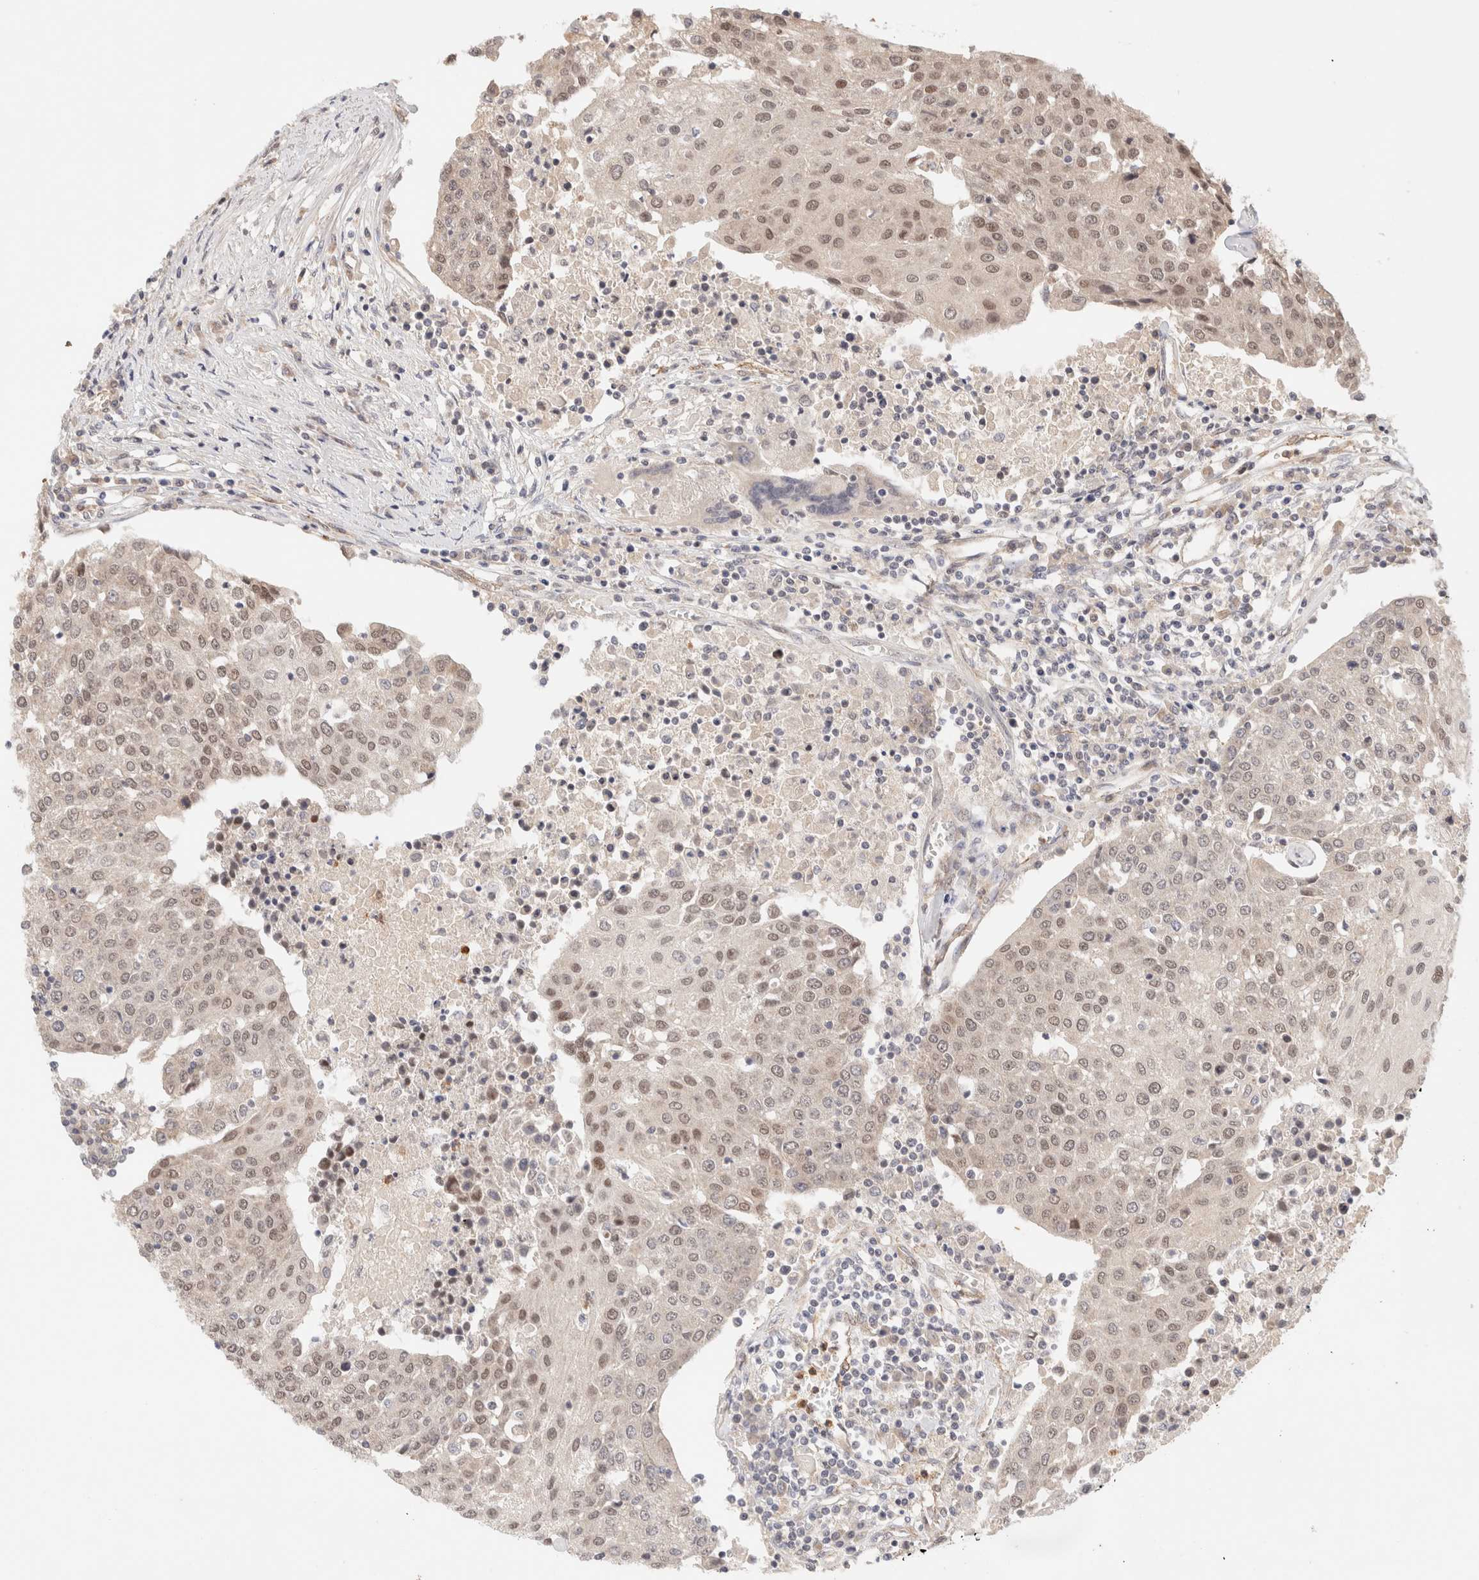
{"staining": {"intensity": "weak", "quantity": ">75%", "location": "nuclear"}, "tissue": "urothelial cancer", "cell_type": "Tumor cells", "image_type": "cancer", "snomed": [{"axis": "morphology", "description": "Urothelial carcinoma, High grade"}, {"axis": "topography", "description": "Urinary bladder"}], "caption": "This photomicrograph exhibits high-grade urothelial carcinoma stained with immunohistochemistry to label a protein in brown. The nuclear of tumor cells show weak positivity for the protein. Nuclei are counter-stained blue.", "gene": "BRPF3", "patient": {"sex": "female", "age": 85}}